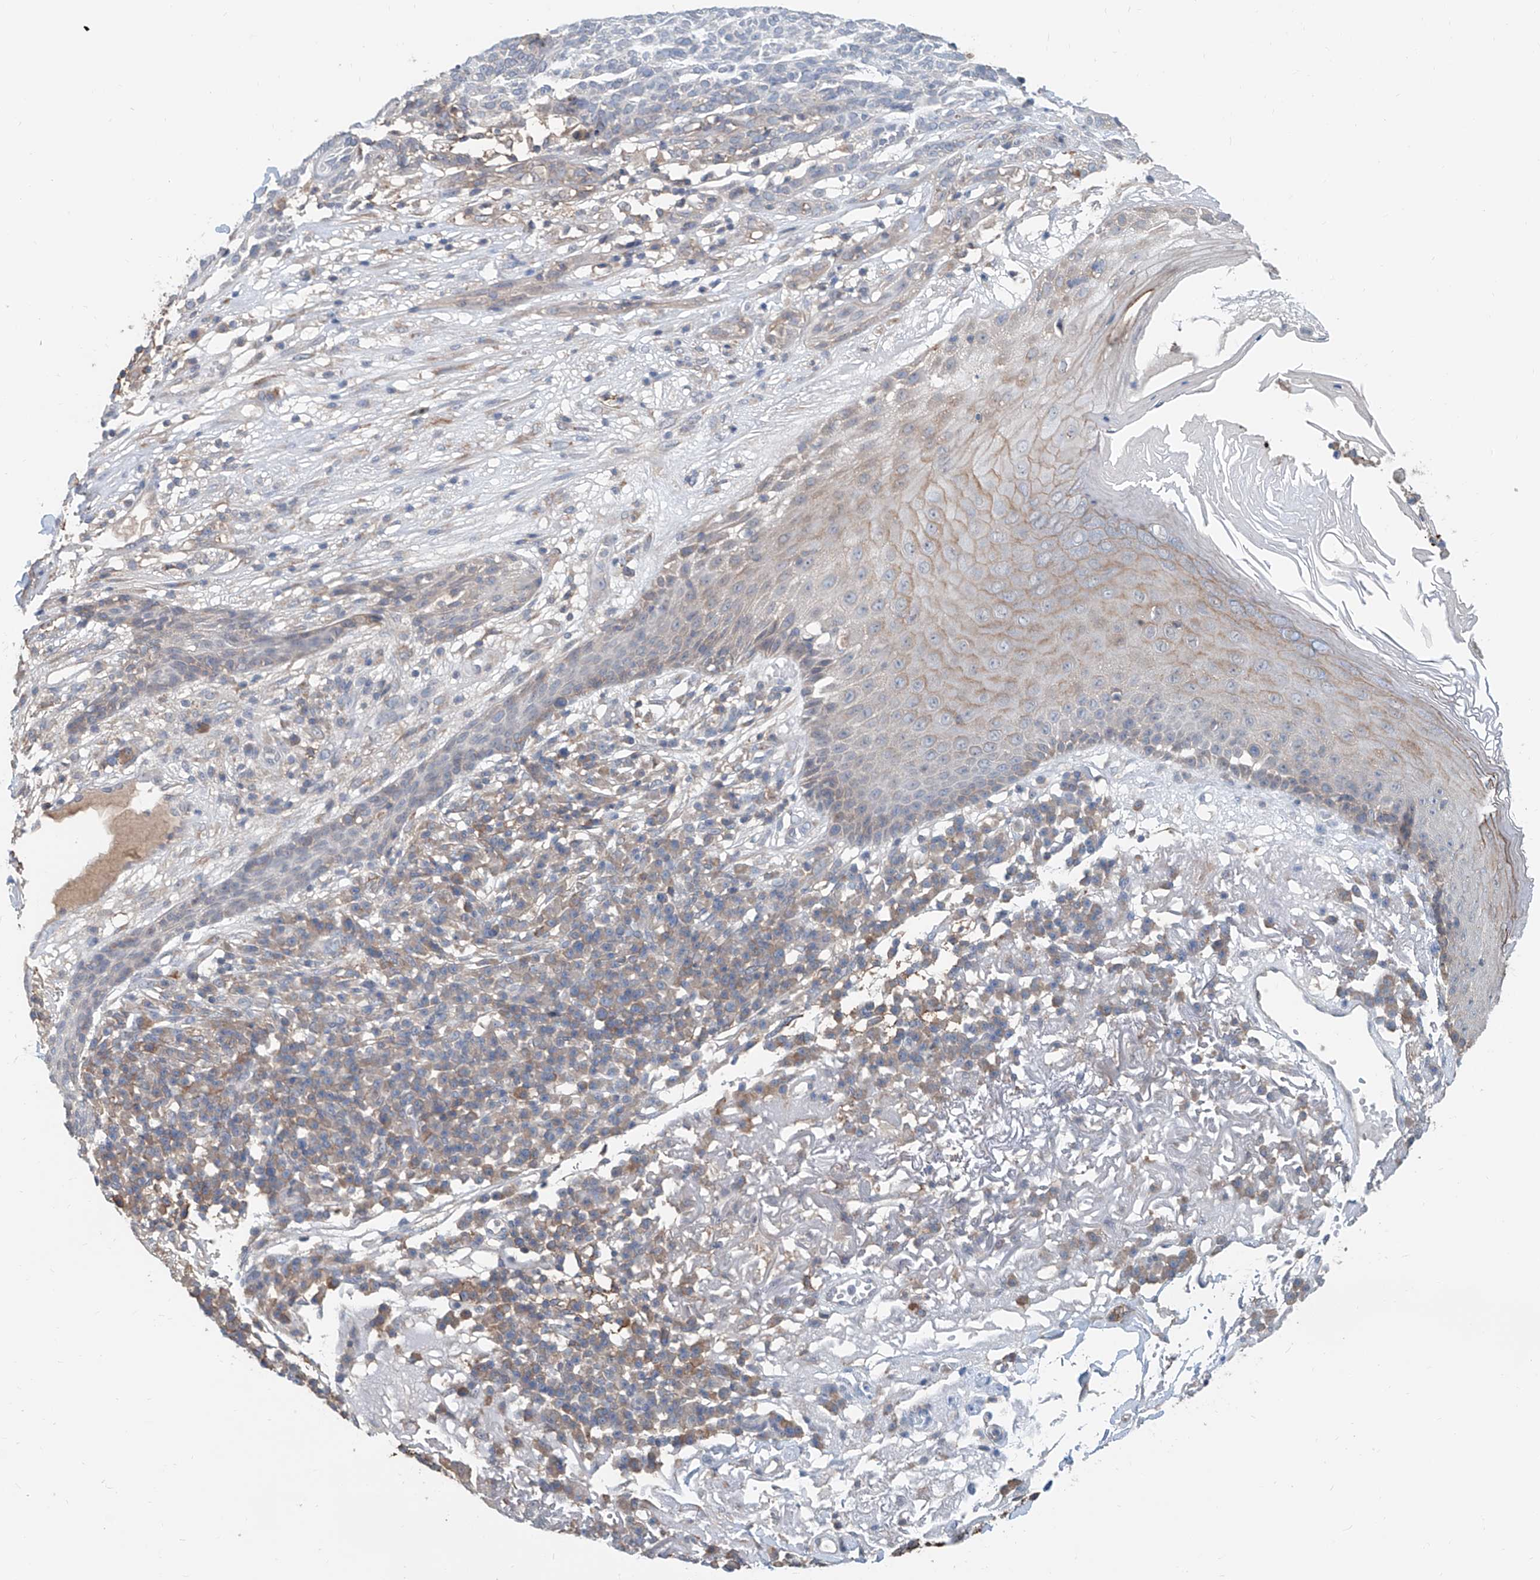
{"staining": {"intensity": "negative", "quantity": "none", "location": "none"}, "tissue": "skin cancer", "cell_type": "Tumor cells", "image_type": "cancer", "snomed": [{"axis": "morphology", "description": "Squamous cell carcinoma, NOS"}, {"axis": "topography", "description": "Skin"}], "caption": "Immunohistochemistry (IHC) of human skin squamous cell carcinoma shows no positivity in tumor cells. (DAB (3,3'-diaminobenzidine) immunohistochemistry, high magnification).", "gene": "KCNK10", "patient": {"sex": "female", "age": 90}}